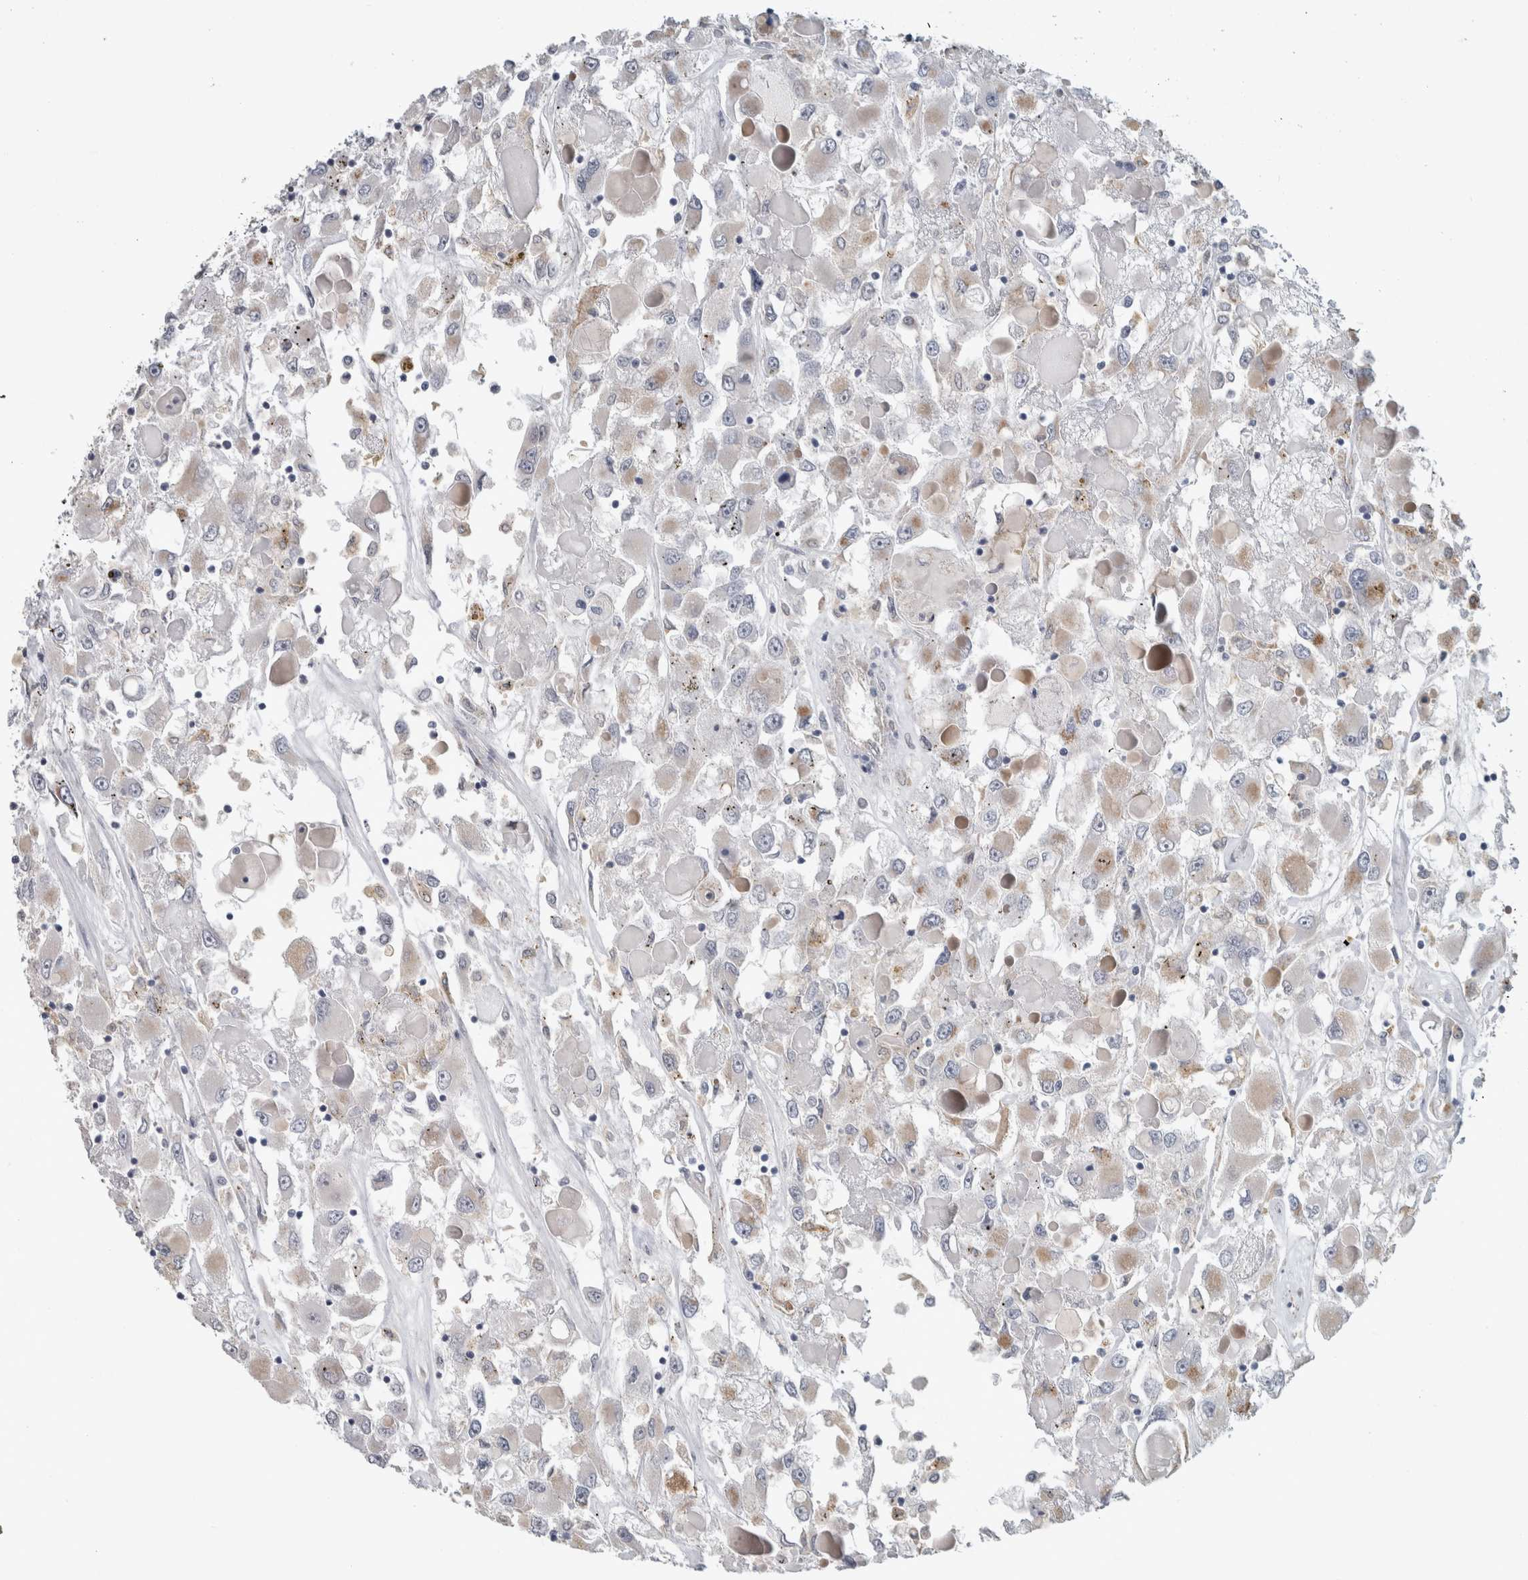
{"staining": {"intensity": "weak", "quantity": "<25%", "location": "cytoplasmic/membranous"}, "tissue": "renal cancer", "cell_type": "Tumor cells", "image_type": "cancer", "snomed": [{"axis": "morphology", "description": "Adenocarcinoma, NOS"}, {"axis": "topography", "description": "Kidney"}], "caption": "Protein analysis of renal adenocarcinoma displays no significant staining in tumor cells. (Immunohistochemistry (ihc), brightfield microscopy, high magnification).", "gene": "PRXL2A", "patient": {"sex": "female", "age": 52}}